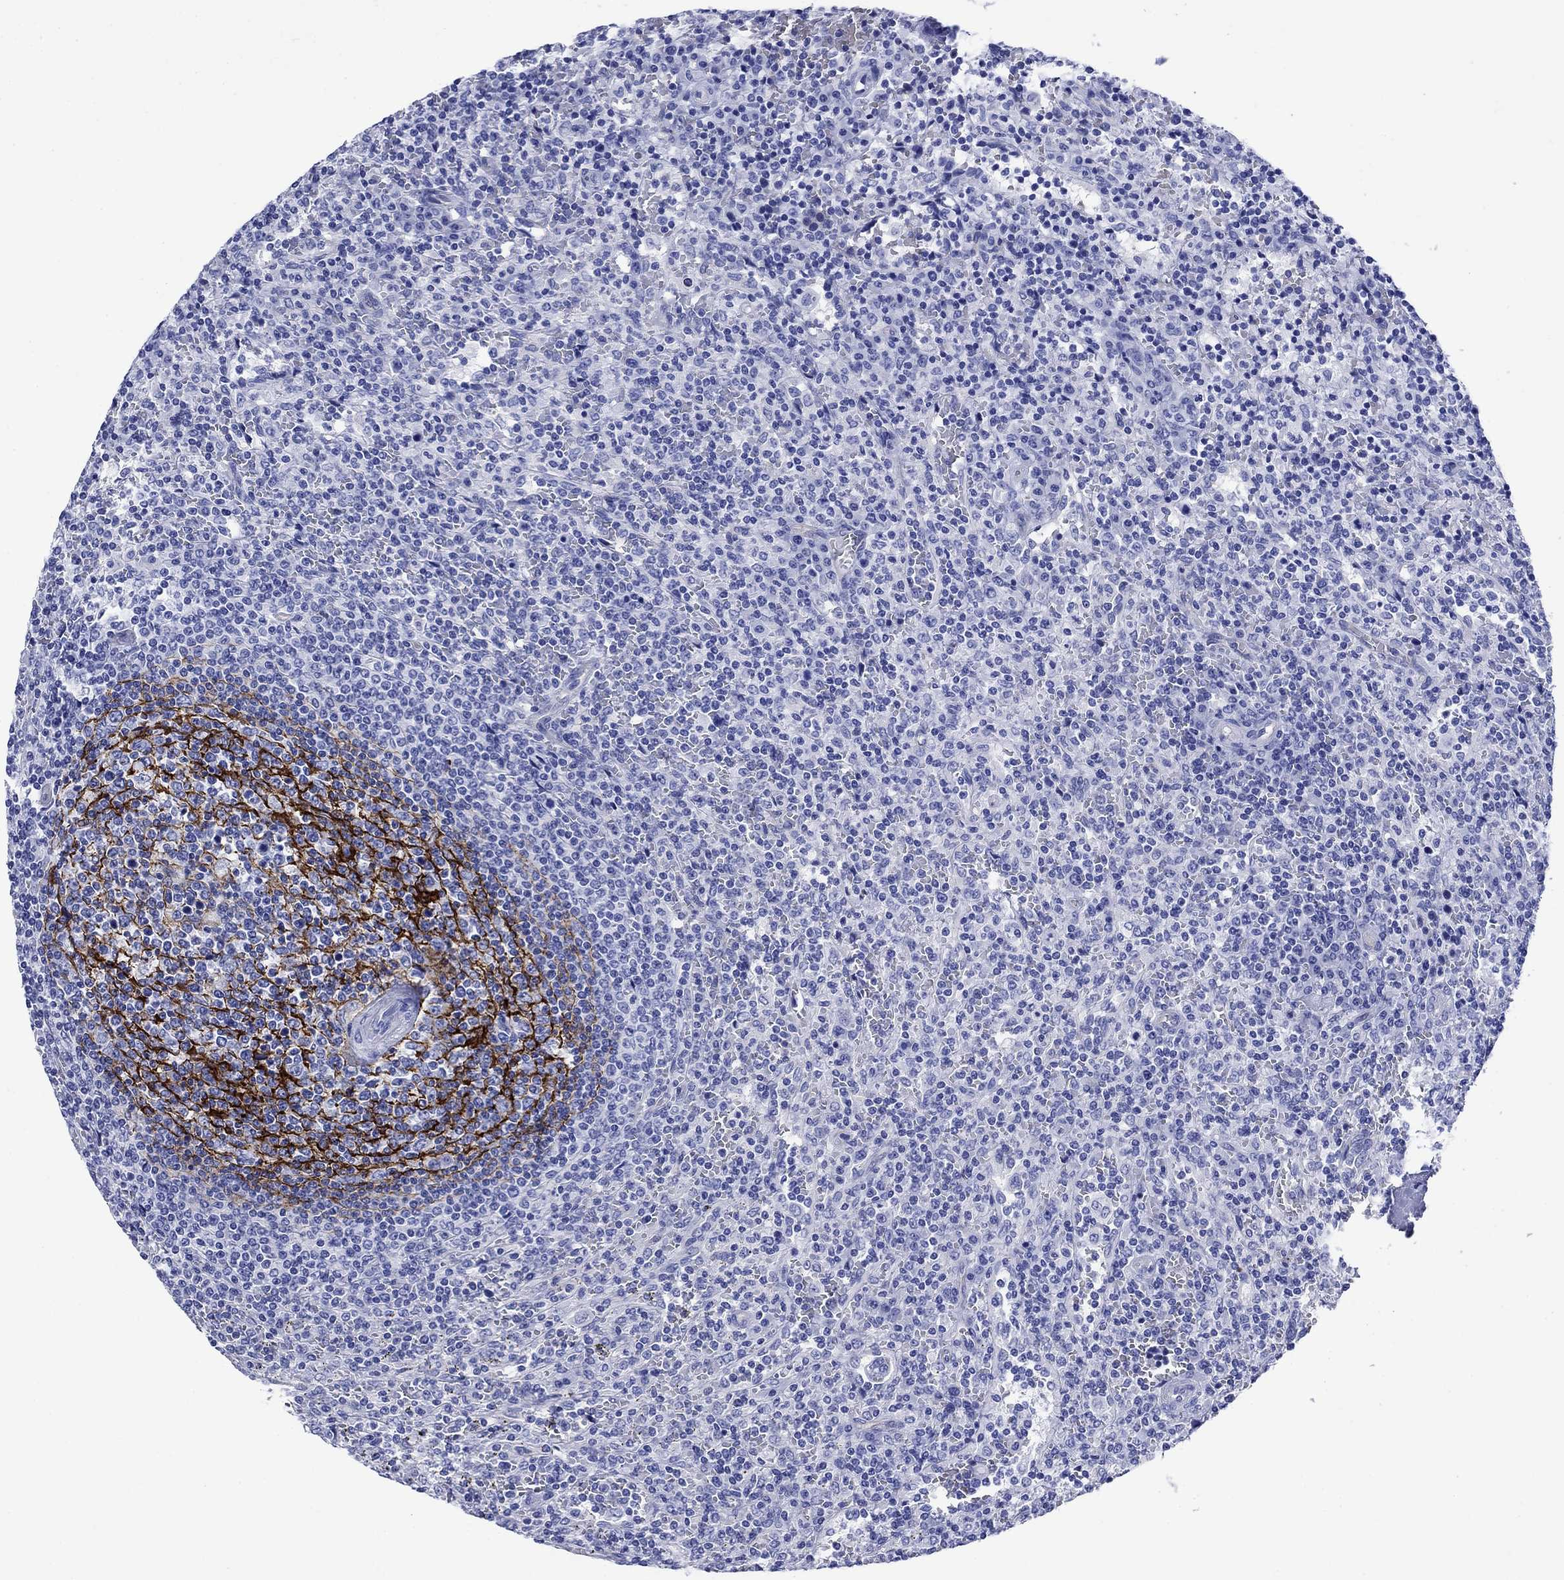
{"staining": {"intensity": "negative", "quantity": "none", "location": "none"}, "tissue": "lymphoma", "cell_type": "Tumor cells", "image_type": "cancer", "snomed": [{"axis": "morphology", "description": "Malignant lymphoma, non-Hodgkin's type, Low grade"}, {"axis": "topography", "description": "Spleen"}], "caption": "Tumor cells show no significant protein positivity in malignant lymphoma, non-Hodgkin's type (low-grade).", "gene": "SLC1A2", "patient": {"sex": "male", "age": 62}}